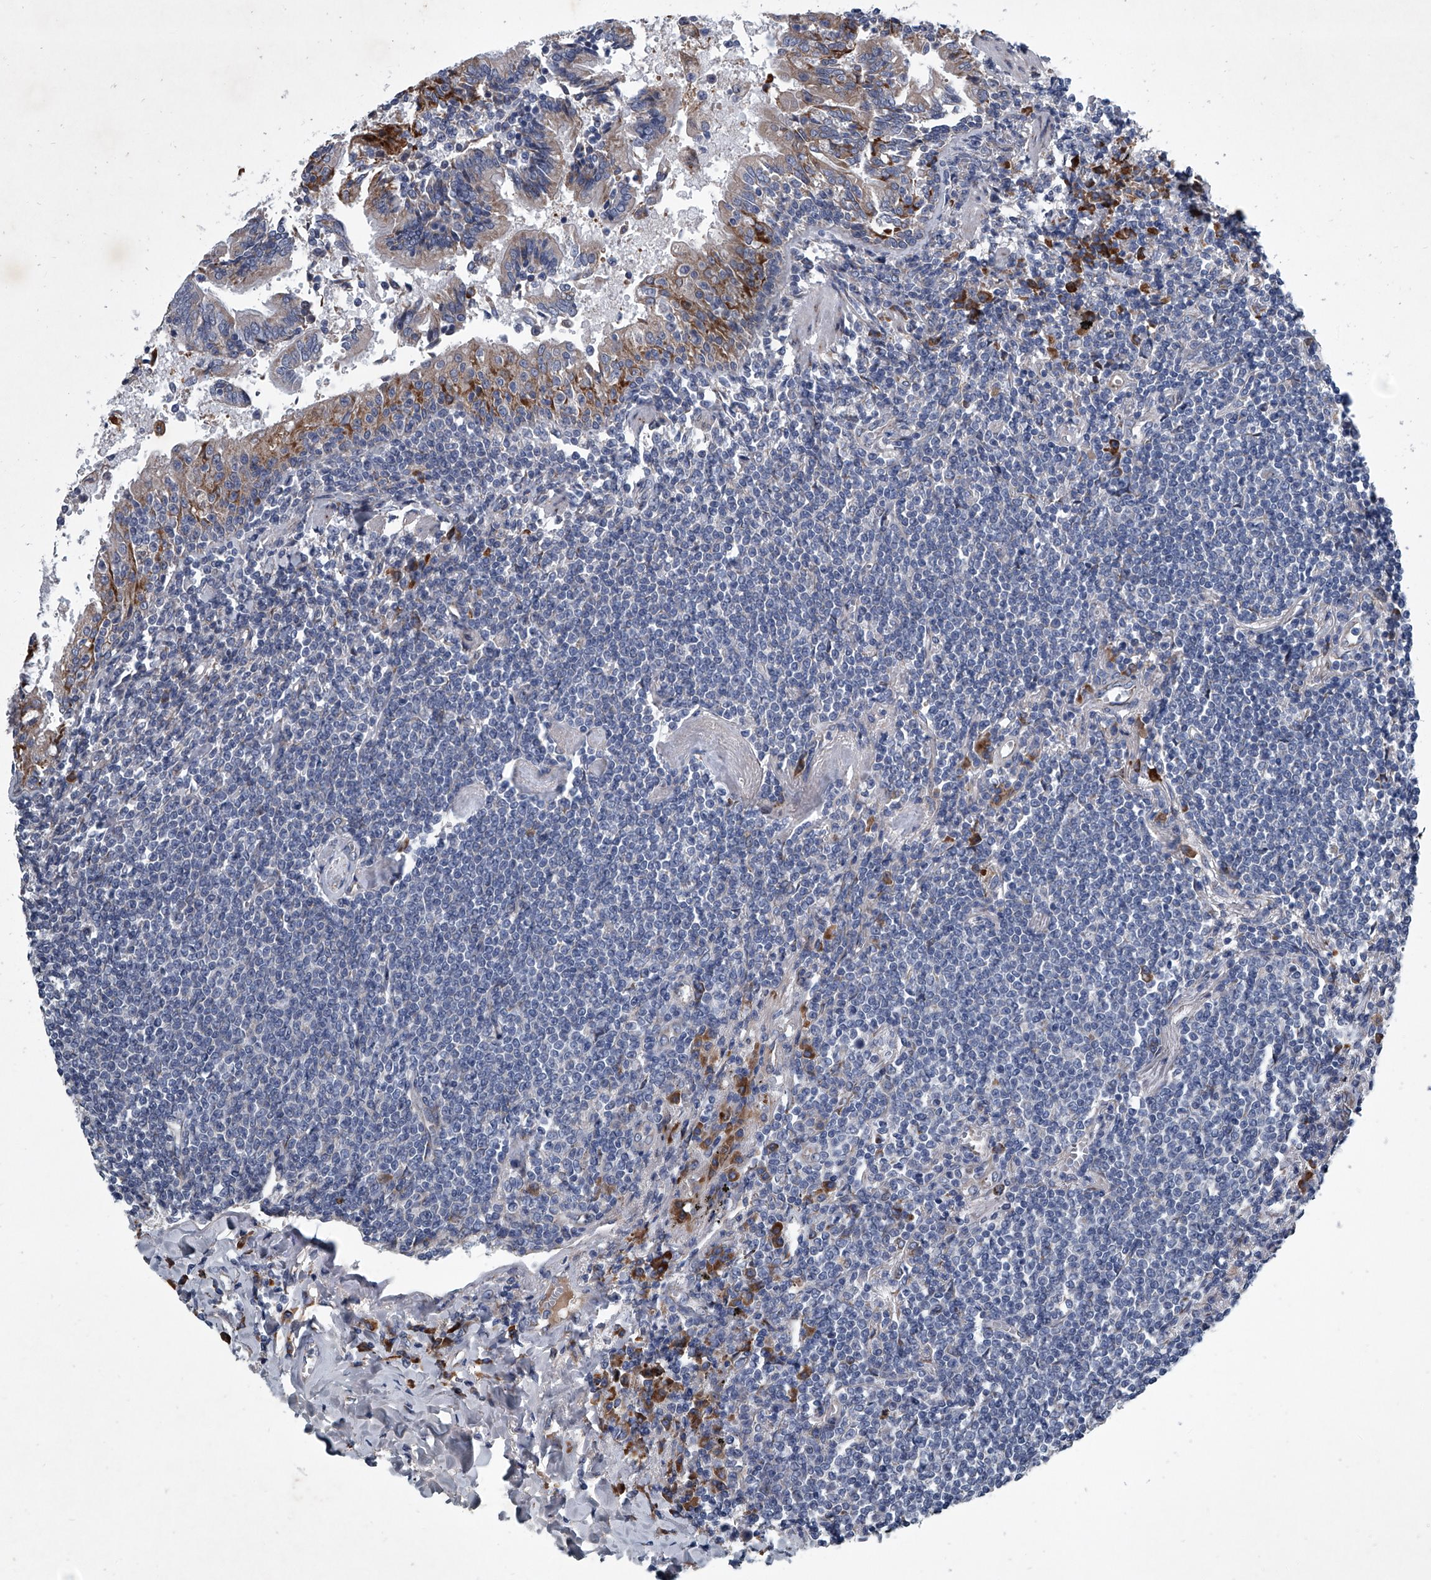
{"staining": {"intensity": "negative", "quantity": "none", "location": "none"}, "tissue": "lymphoma", "cell_type": "Tumor cells", "image_type": "cancer", "snomed": [{"axis": "morphology", "description": "Malignant lymphoma, non-Hodgkin's type, Low grade"}, {"axis": "topography", "description": "Lung"}], "caption": "Malignant lymphoma, non-Hodgkin's type (low-grade) was stained to show a protein in brown. There is no significant positivity in tumor cells. Brightfield microscopy of immunohistochemistry stained with DAB (3,3'-diaminobenzidine) (brown) and hematoxylin (blue), captured at high magnification.", "gene": "ABCG1", "patient": {"sex": "female", "age": 71}}